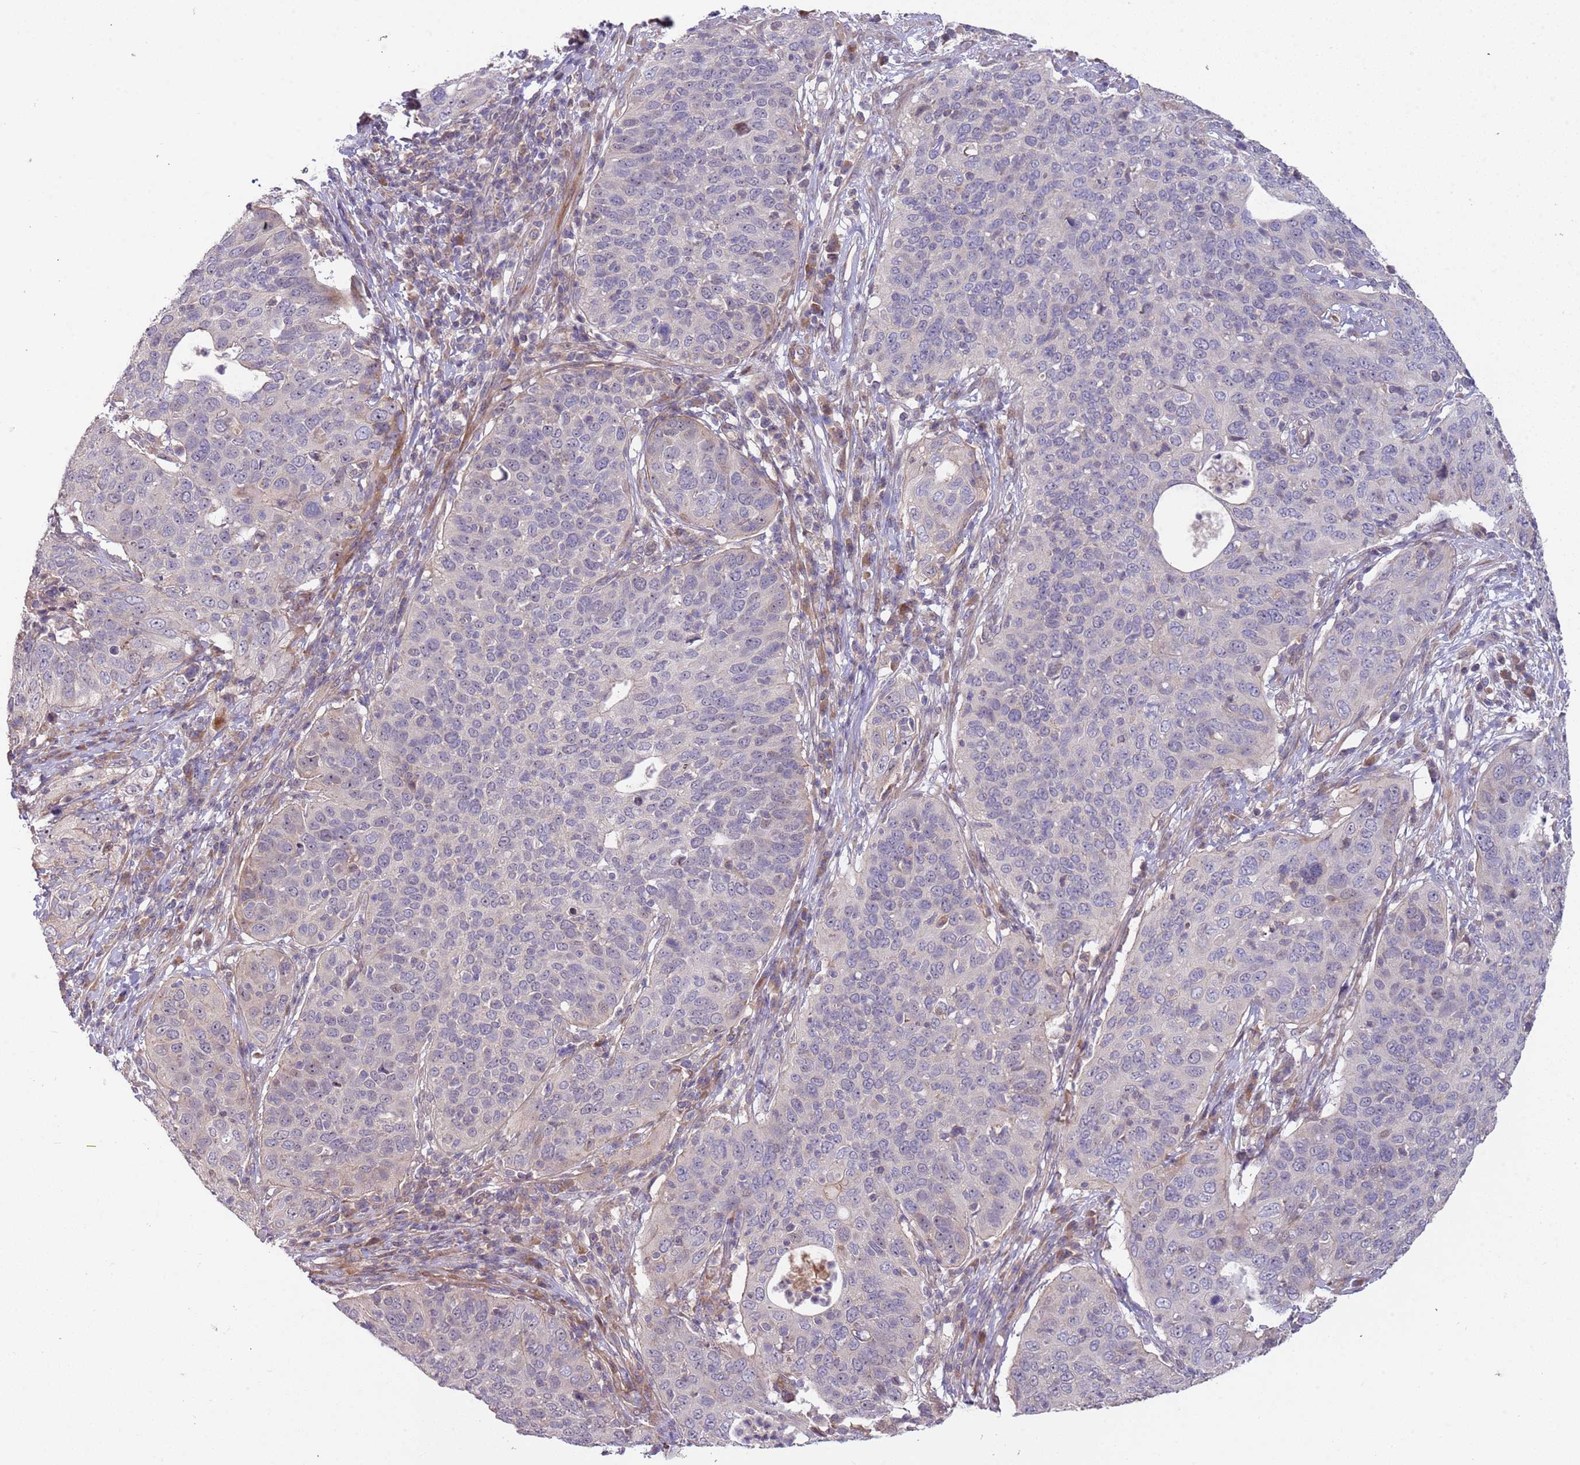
{"staining": {"intensity": "negative", "quantity": "none", "location": "none"}, "tissue": "cervical cancer", "cell_type": "Tumor cells", "image_type": "cancer", "snomed": [{"axis": "morphology", "description": "Squamous cell carcinoma, NOS"}, {"axis": "topography", "description": "Cervix"}], "caption": "DAB (3,3'-diaminobenzidine) immunohistochemical staining of squamous cell carcinoma (cervical) reveals no significant positivity in tumor cells. (DAB (3,3'-diaminobenzidine) immunohistochemistry visualized using brightfield microscopy, high magnification).", "gene": "TRAPPC6B", "patient": {"sex": "female", "age": 36}}